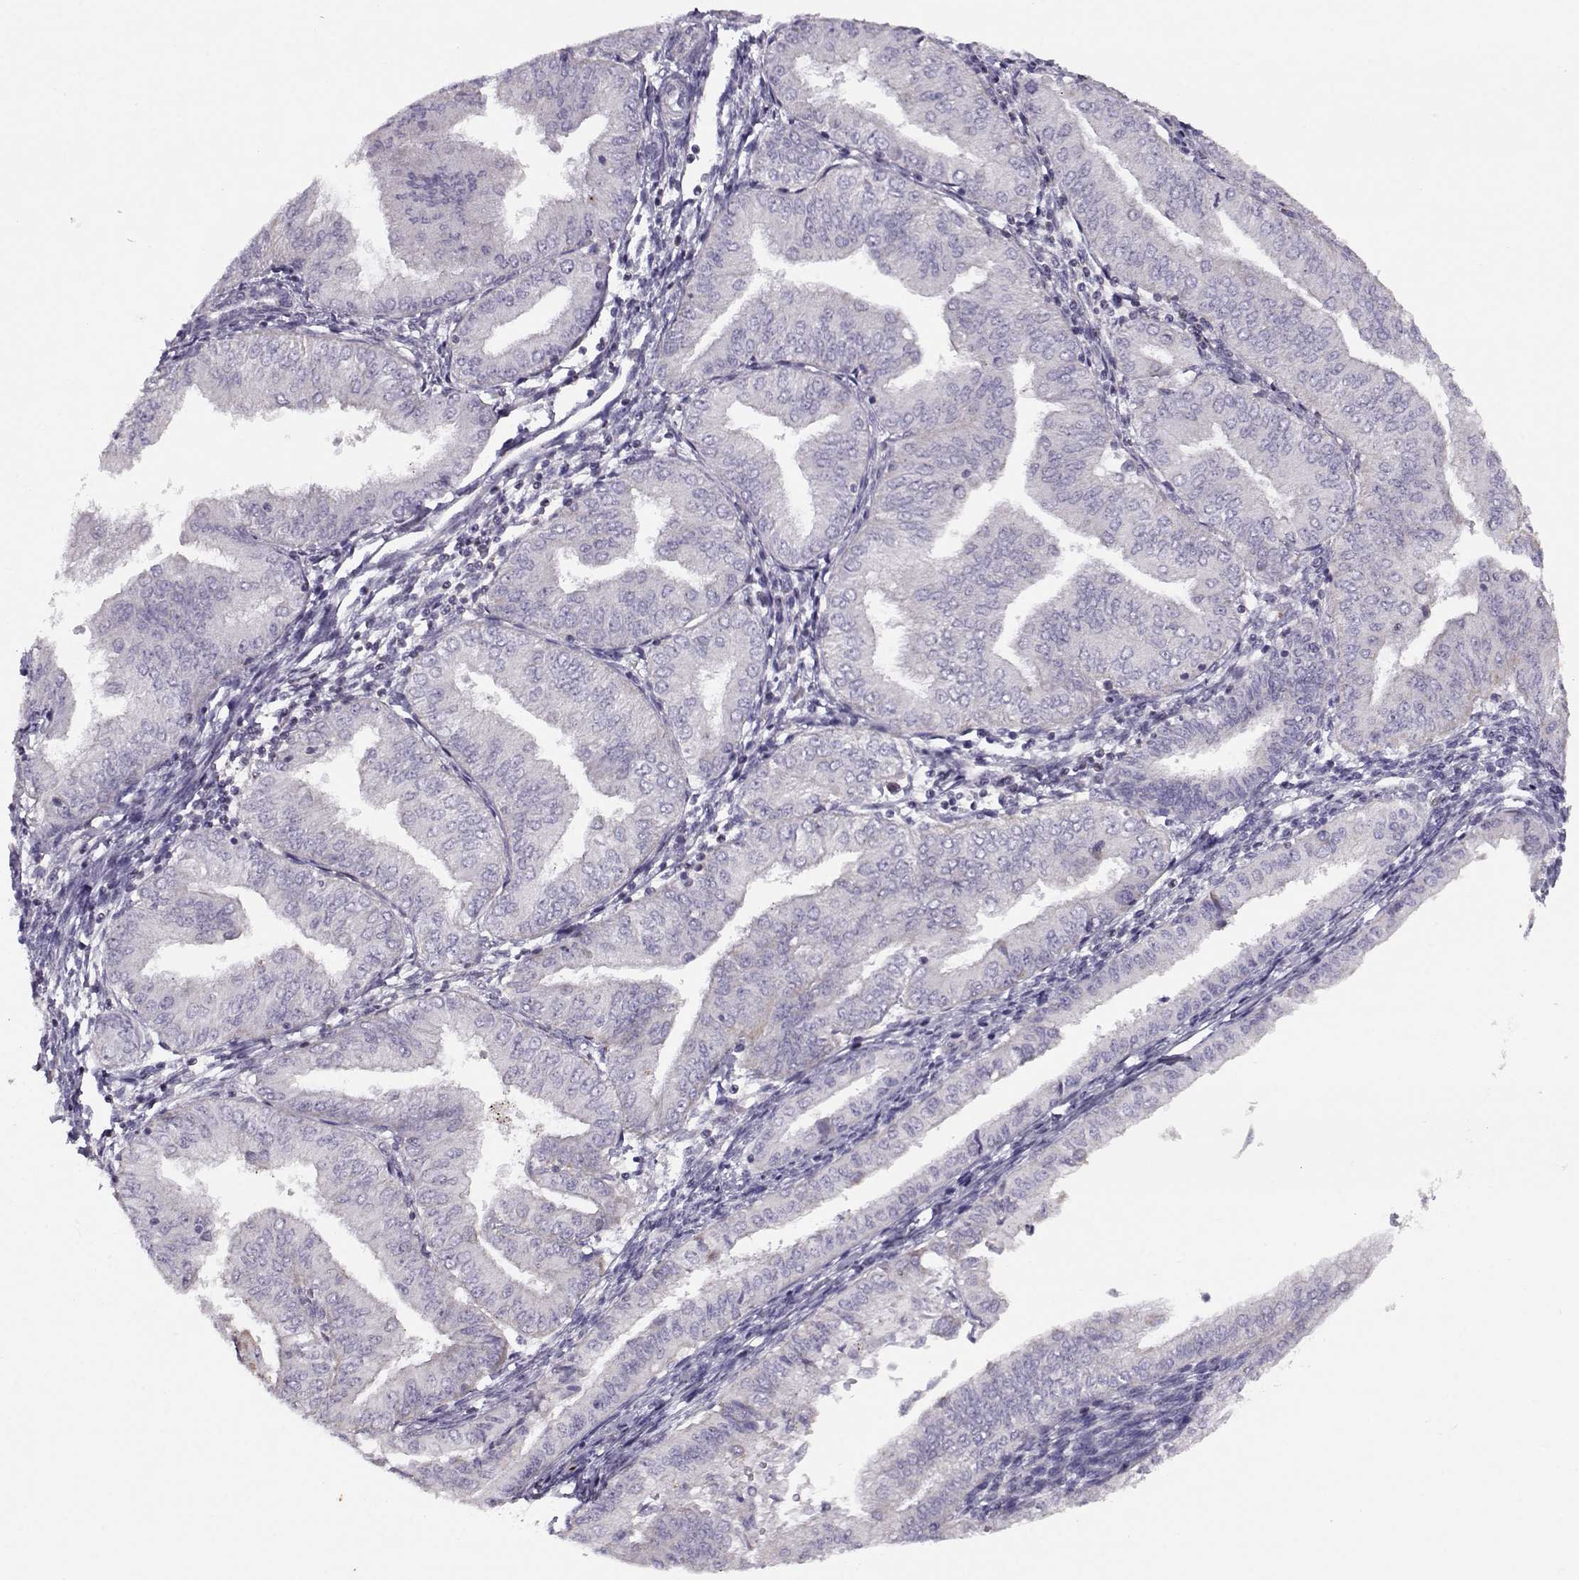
{"staining": {"intensity": "negative", "quantity": "none", "location": "none"}, "tissue": "endometrial cancer", "cell_type": "Tumor cells", "image_type": "cancer", "snomed": [{"axis": "morphology", "description": "Adenocarcinoma, NOS"}, {"axis": "topography", "description": "Endometrium"}], "caption": "Tumor cells show no significant expression in endometrial cancer (adenocarcinoma).", "gene": "KLF17", "patient": {"sex": "female", "age": 53}}